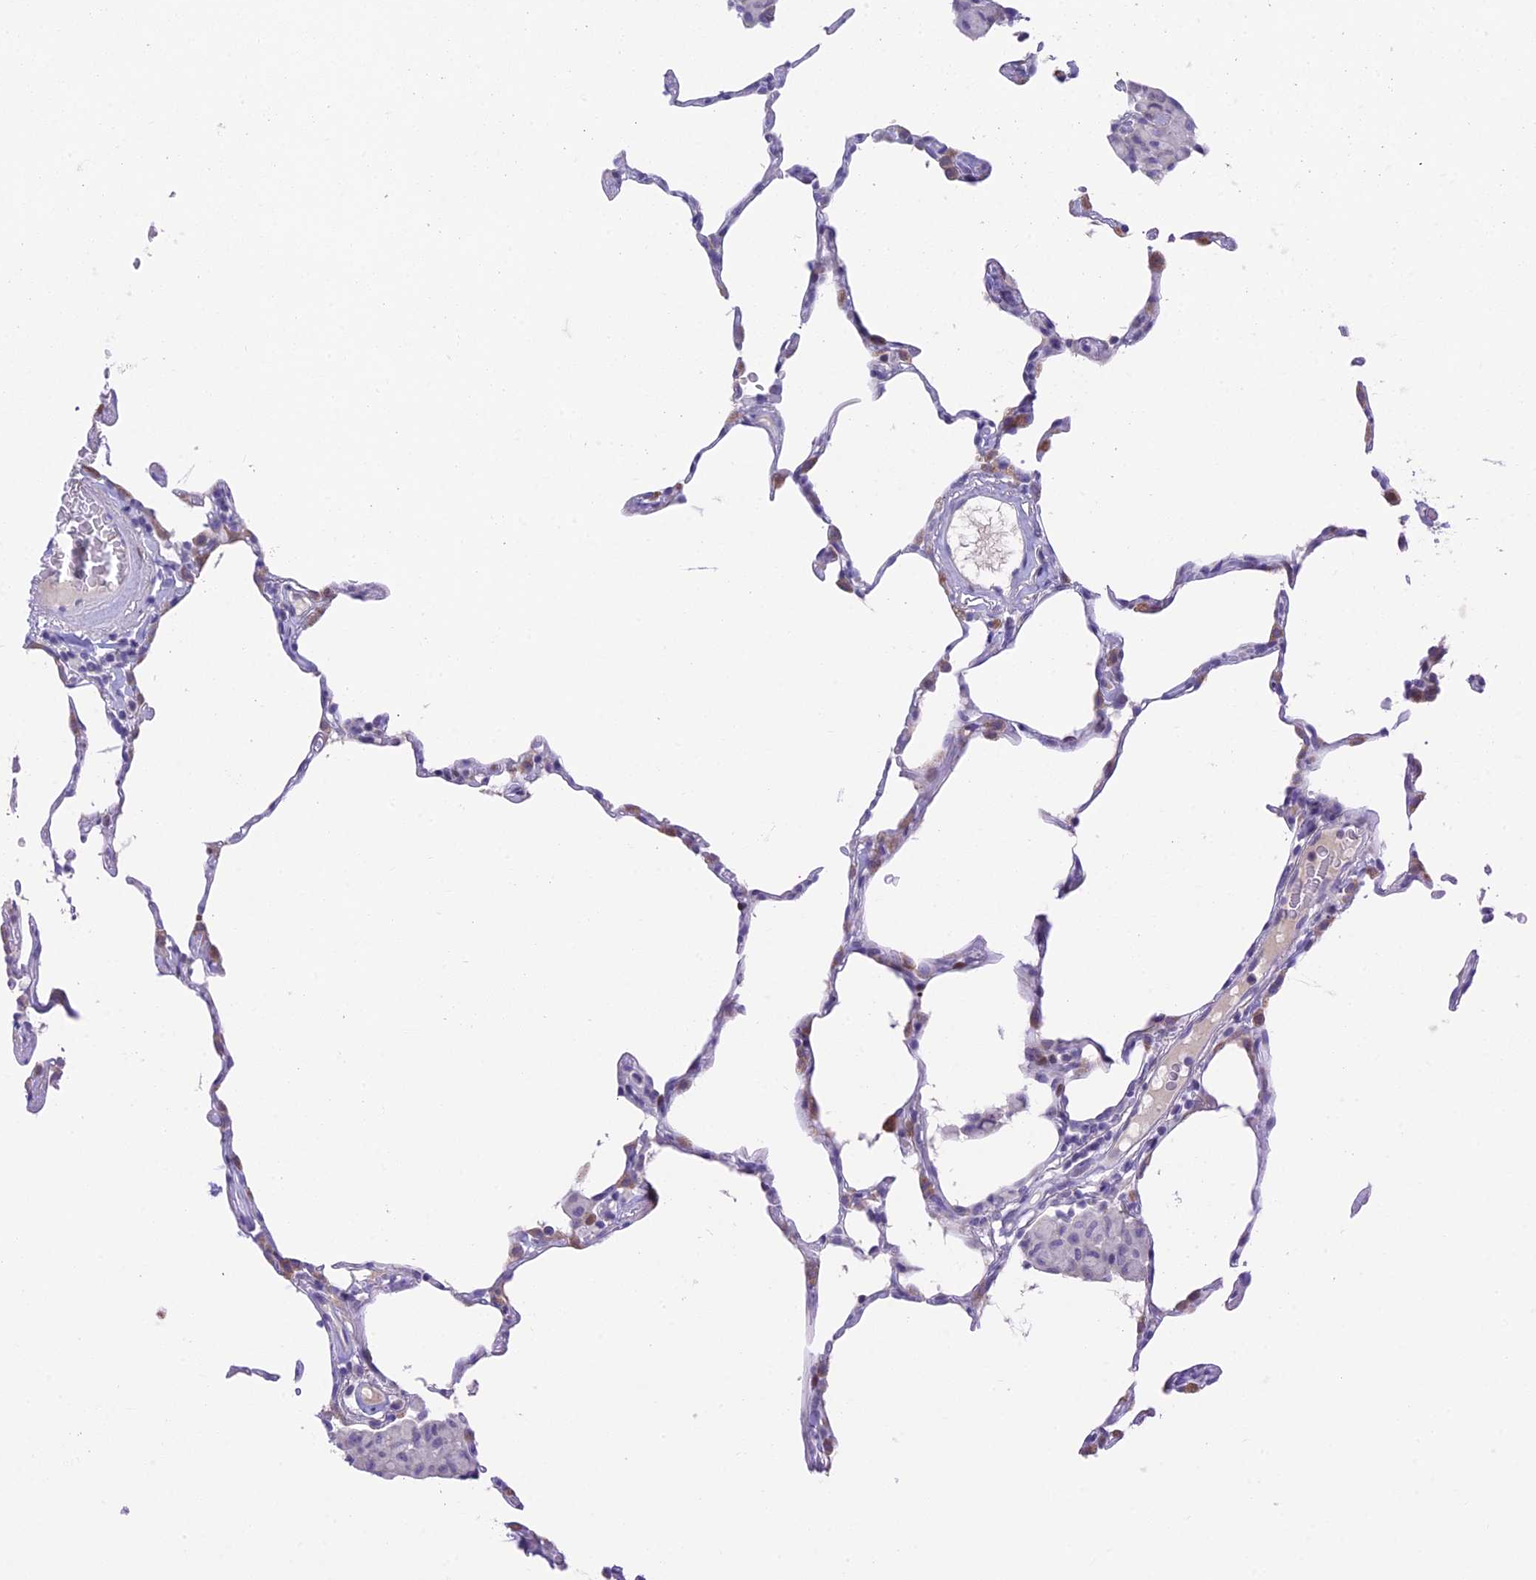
{"staining": {"intensity": "weak", "quantity": "<25%", "location": "cytoplasmic/membranous"}, "tissue": "lung", "cell_type": "Alveolar cells", "image_type": "normal", "snomed": [{"axis": "morphology", "description": "Normal tissue, NOS"}, {"axis": "topography", "description": "Lung"}], "caption": "Immunohistochemistry (IHC) photomicrograph of normal lung stained for a protein (brown), which reveals no expression in alveolar cells. Nuclei are stained in blue.", "gene": "REXO5", "patient": {"sex": "female", "age": 57}}